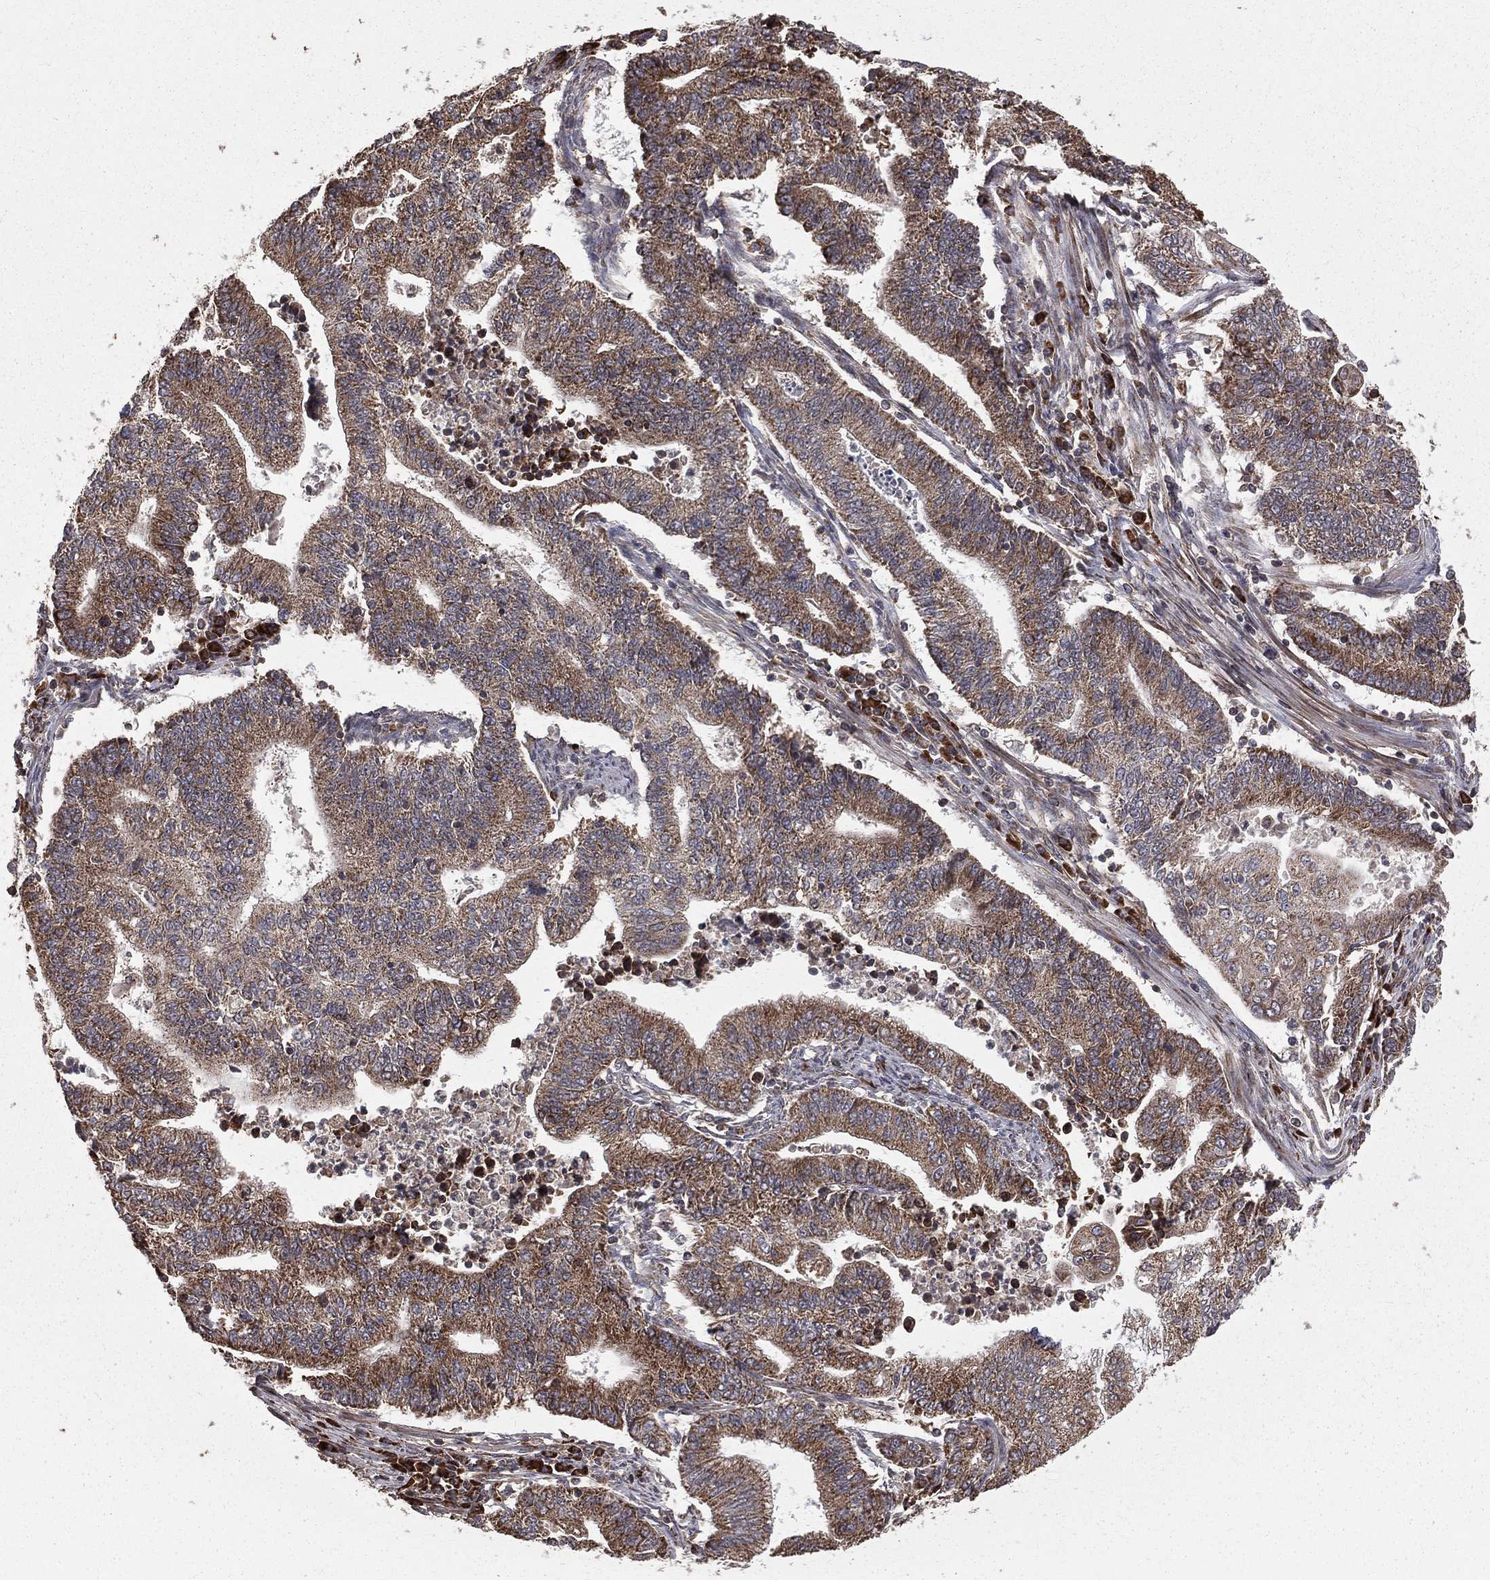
{"staining": {"intensity": "moderate", "quantity": ">75%", "location": "cytoplasmic/membranous"}, "tissue": "endometrial cancer", "cell_type": "Tumor cells", "image_type": "cancer", "snomed": [{"axis": "morphology", "description": "Adenocarcinoma, NOS"}, {"axis": "topography", "description": "Uterus"}, {"axis": "topography", "description": "Endometrium"}], "caption": "Endometrial cancer (adenocarcinoma) tissue shows moderate cytoplasmic/membranous positivity in approximately >75% of tumor cells, visualized by immunohistochemistry. Nuclei are stained in blue.", "gene": "OLFML1", "patient": {"sex": "female", "age": 54}}